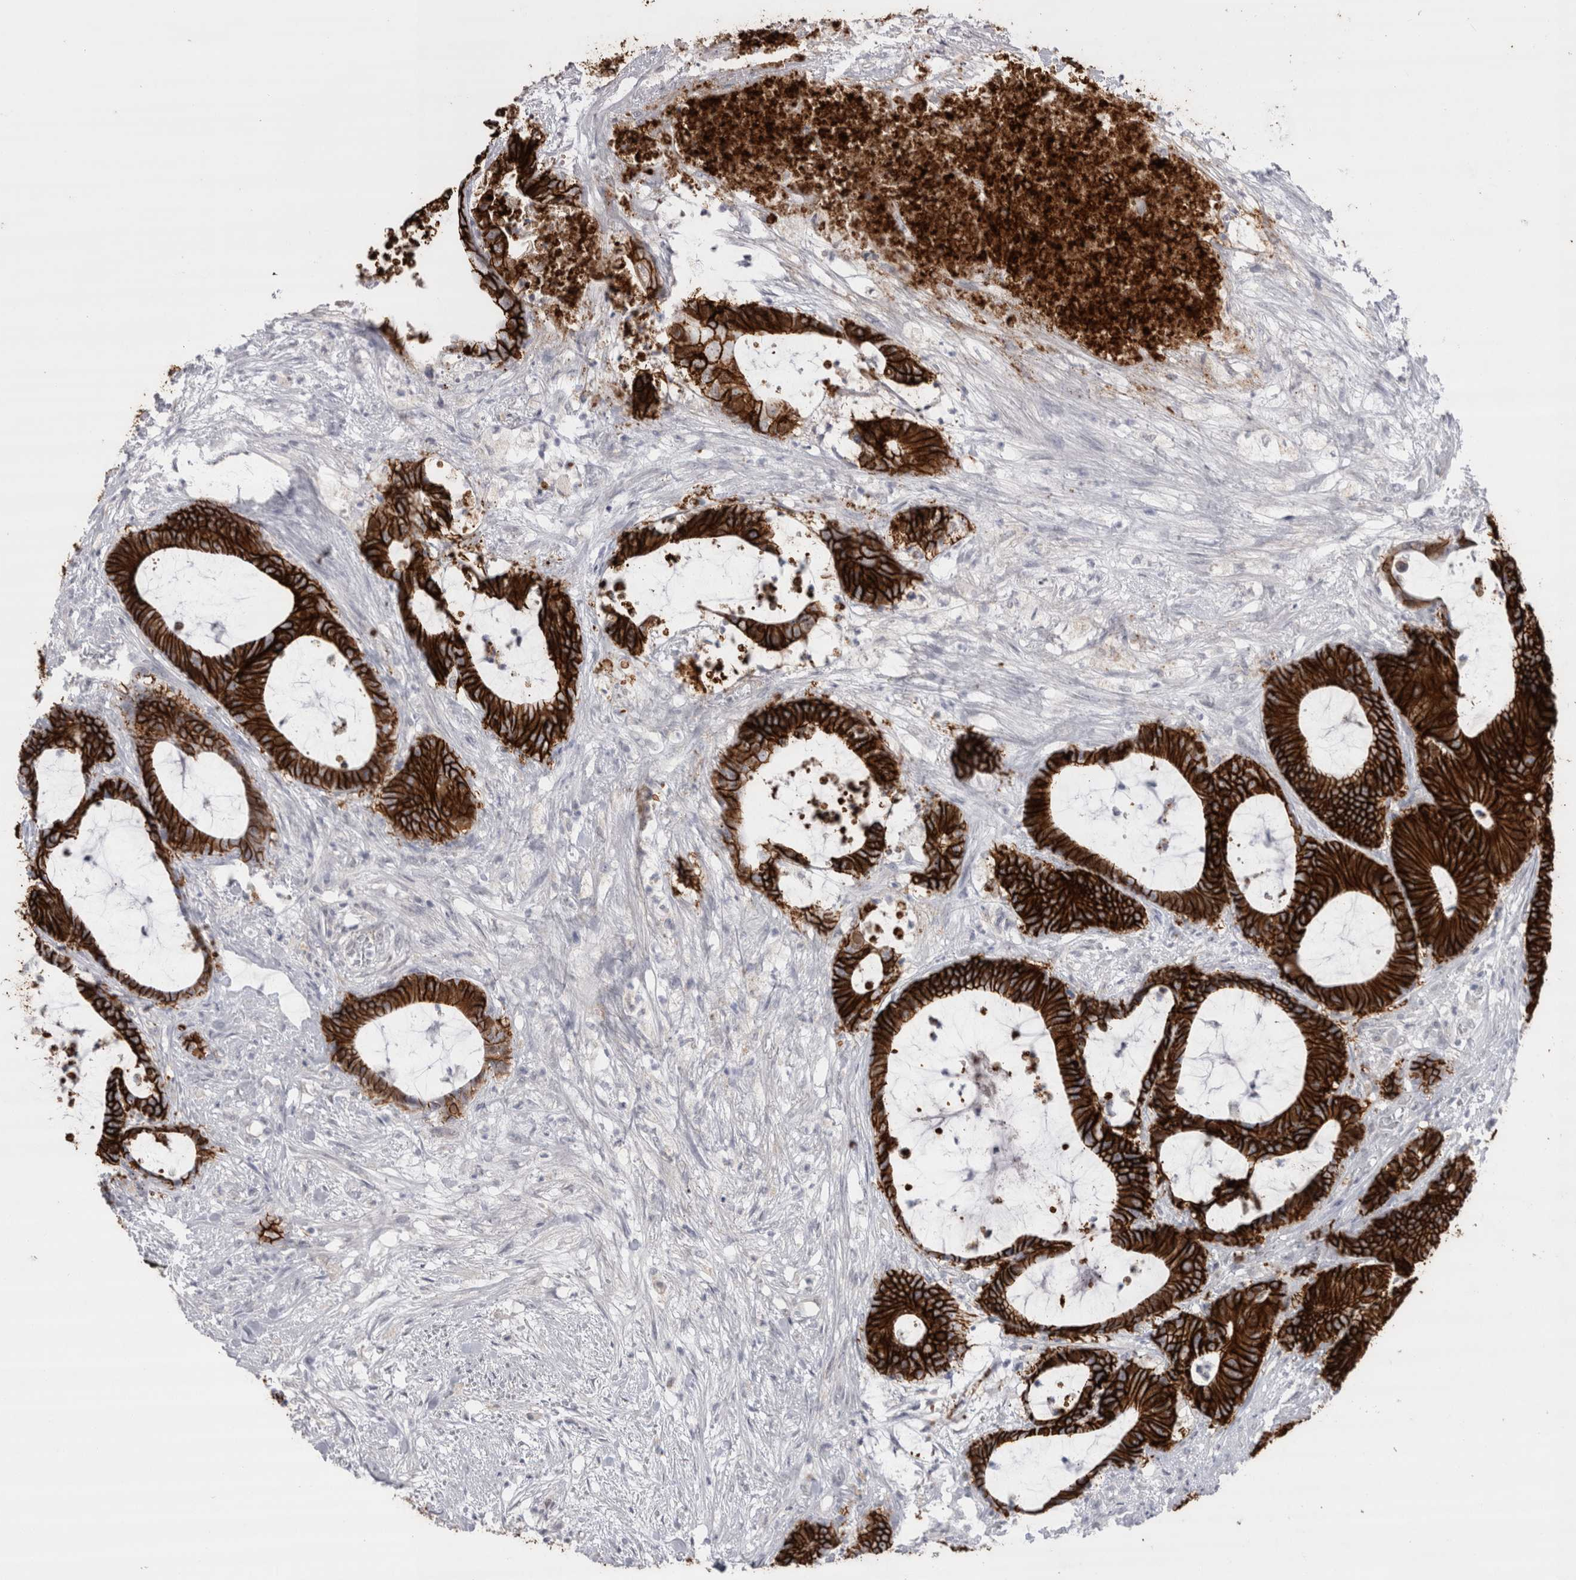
{"staining": {"intensity": "strong", "quantity": ">75%", "location": "cytoplasmic/membranous"}, "tissue": "colorectal cancer", "cell_type": "Tumor cells", "image_type": "cancer", "snomed": [{"axis": "morphology", "description": "Adenocarcinoma, NOS"}, {"axis": "topography", "description": "Colon"}], "caption": "A micrograph showing strong cytoplasmic/membranous expression in approximately >75% of tumor cells in colorectal adenocarcinoma, as visualized by brown immunohistochemical staining.", "gene": "CDH17", "patient": {"sex": "female", "age": 84}}